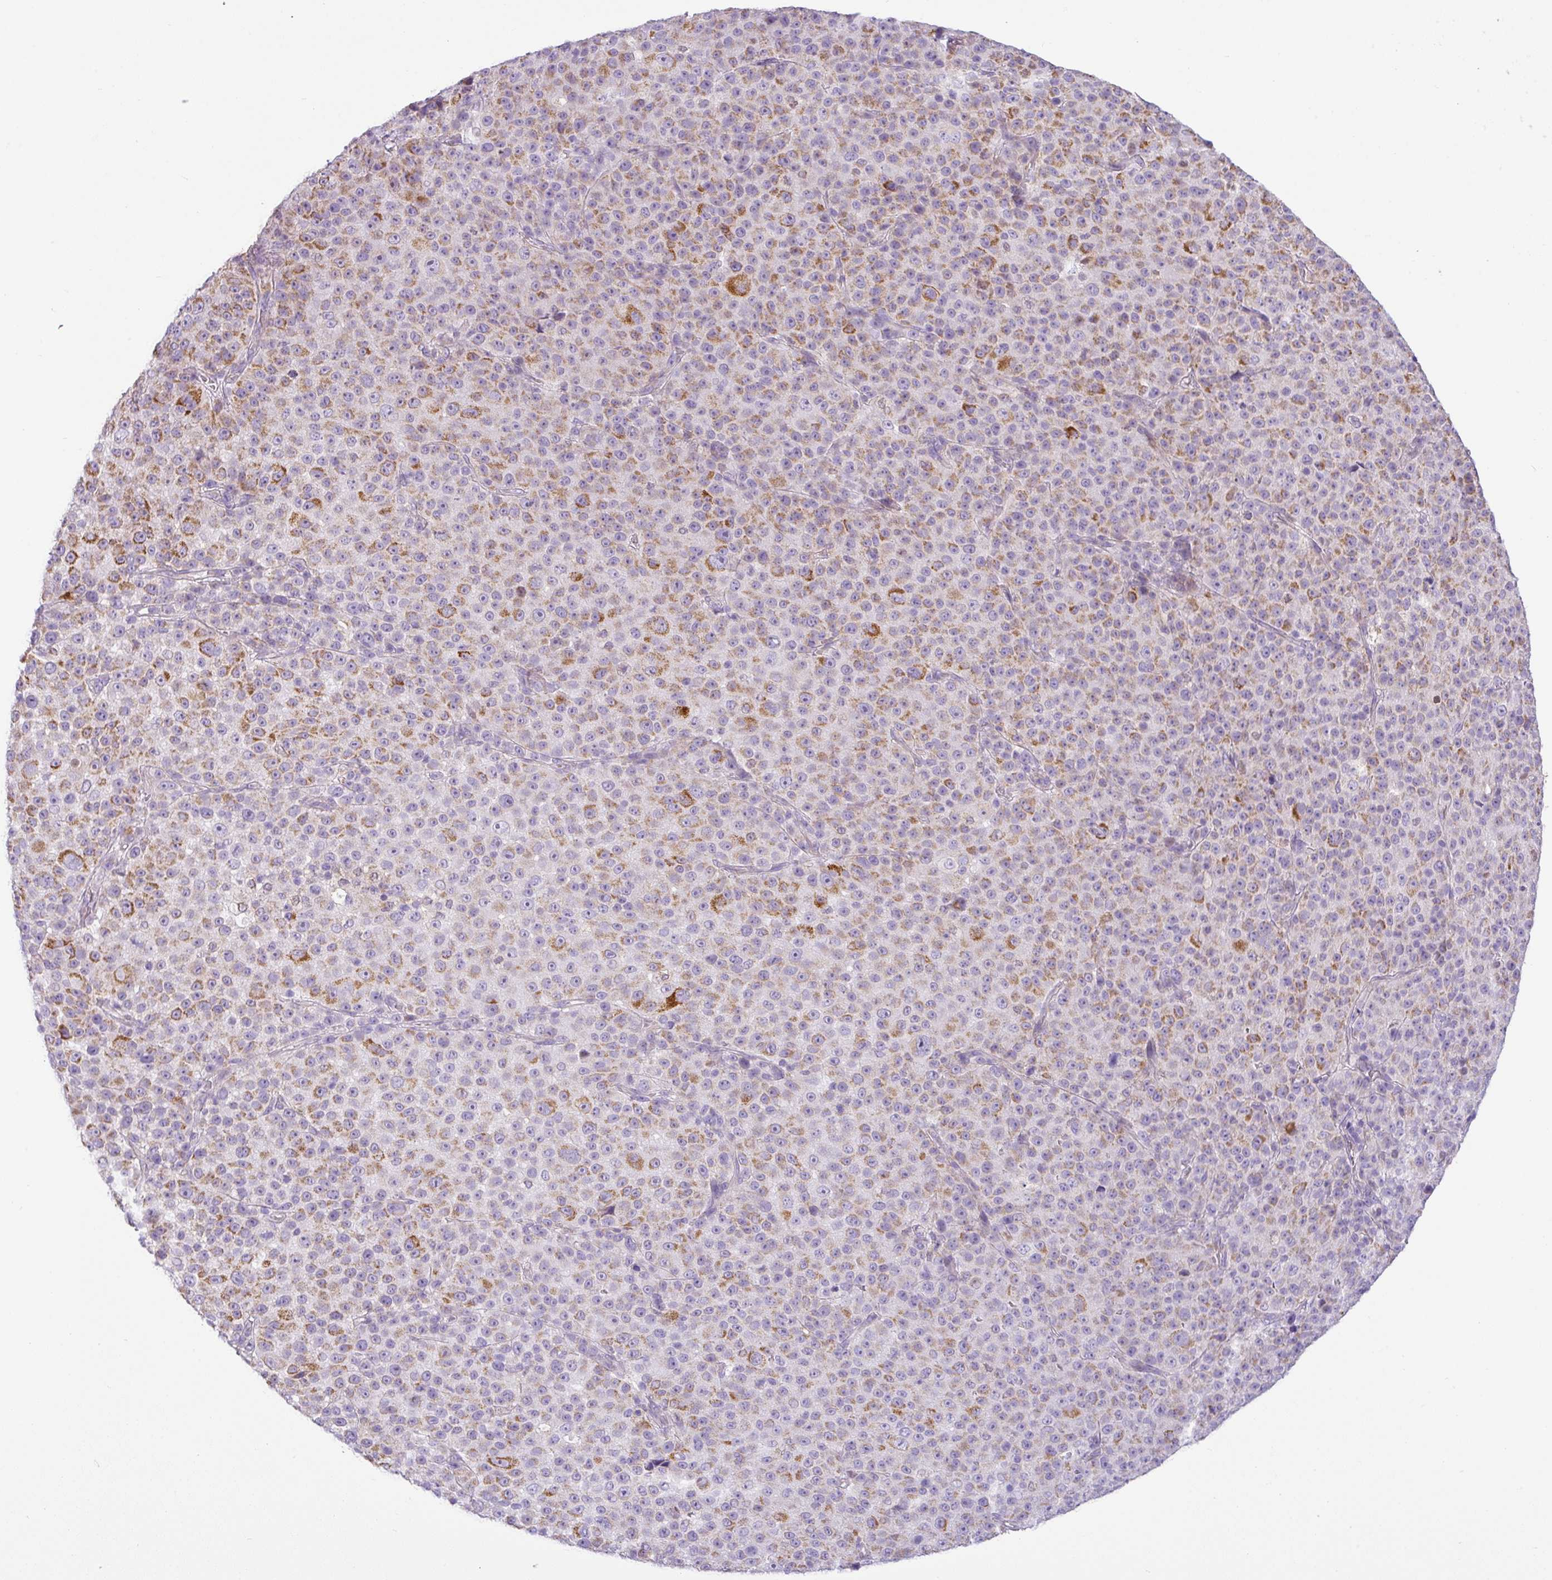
{"staining": {"intensity": "moderate", "quantity": ">75%", "location": "cytoplasmic/membranous"}, "tissue": "melanoma", "cell_type": "Tumor cells", "image_type": "cancer", "snomed": [{"axis": "morphology", "description": "Malignant melanoma, Metastatic site"}, {"axis": "topography", "description": "Skin"}, {"axis": "topography", "description": "Lymph node"}], "caption": "Tumor cells demonstrate medium levels of moderate cytoplasmic/membranous staining in about >75% of cells in human malignant melanoma (metastatic site).", "gene": "HMCN2", "patient": {"sex": "male", "age": 66}}